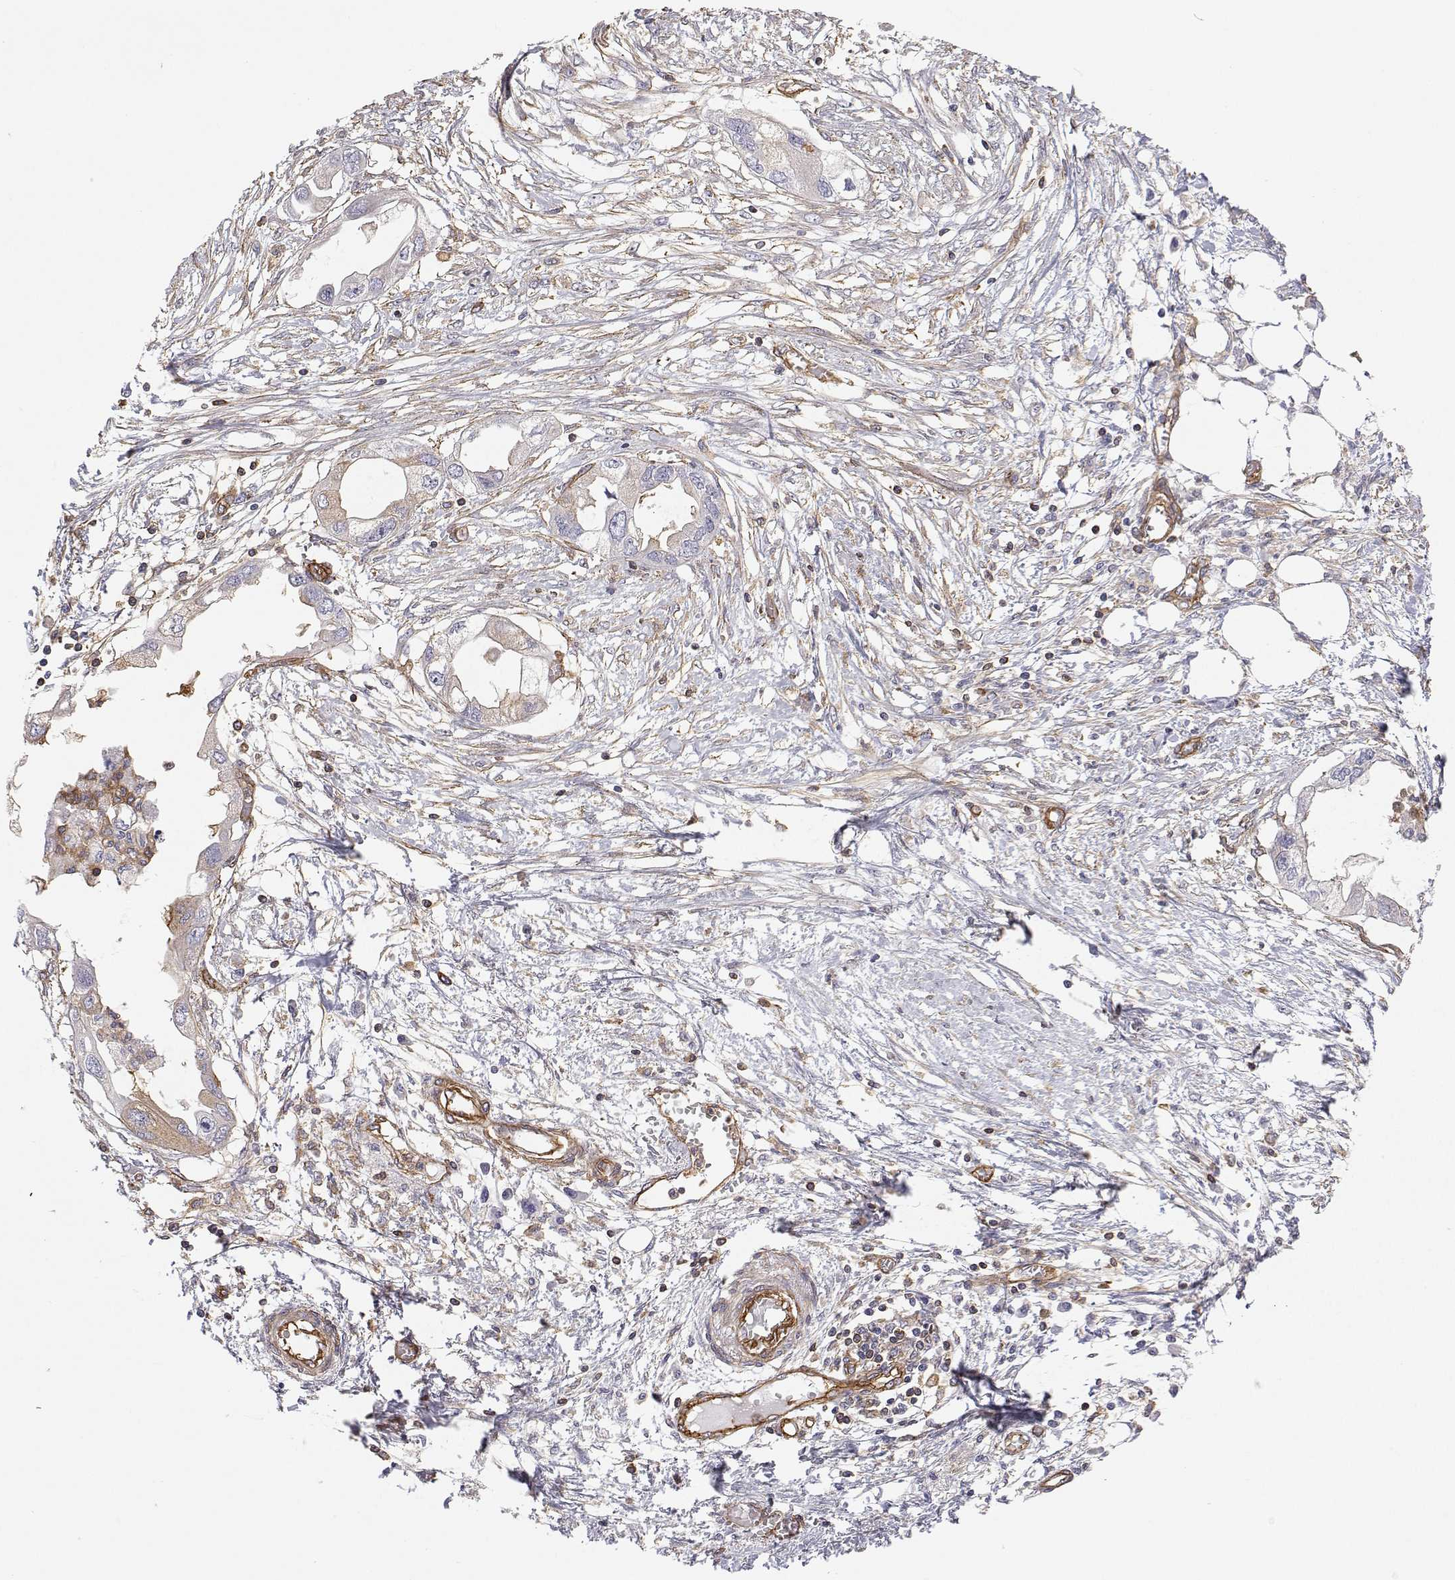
{"staining": {"intensity": "negative", "quantity": "none", "location": "none"}, "tissue": "endometrial cancer", "cell_type": "Tumor cells", "image_type": "cancer", "snomed": [{"axis": "morphology", "description": "Adenocarcinoma, NOS"}, {"axis": "morphology", "description": "Adenocarcinoma, metastatic, NOS"}, {"axis": "topography", "description": "Adipose tissue"}, {"axis": "topography", "description": "Endometrium"}], "caption": "Tumor cells are negative for brown protein staining in adenocarcinoma (endometrial). (DAB (3,3'-diaminobenzidine) IHC with hematoxylin counter stain).", "gene": "MYH9", "patient": {"sex": "female", "age": 67}}